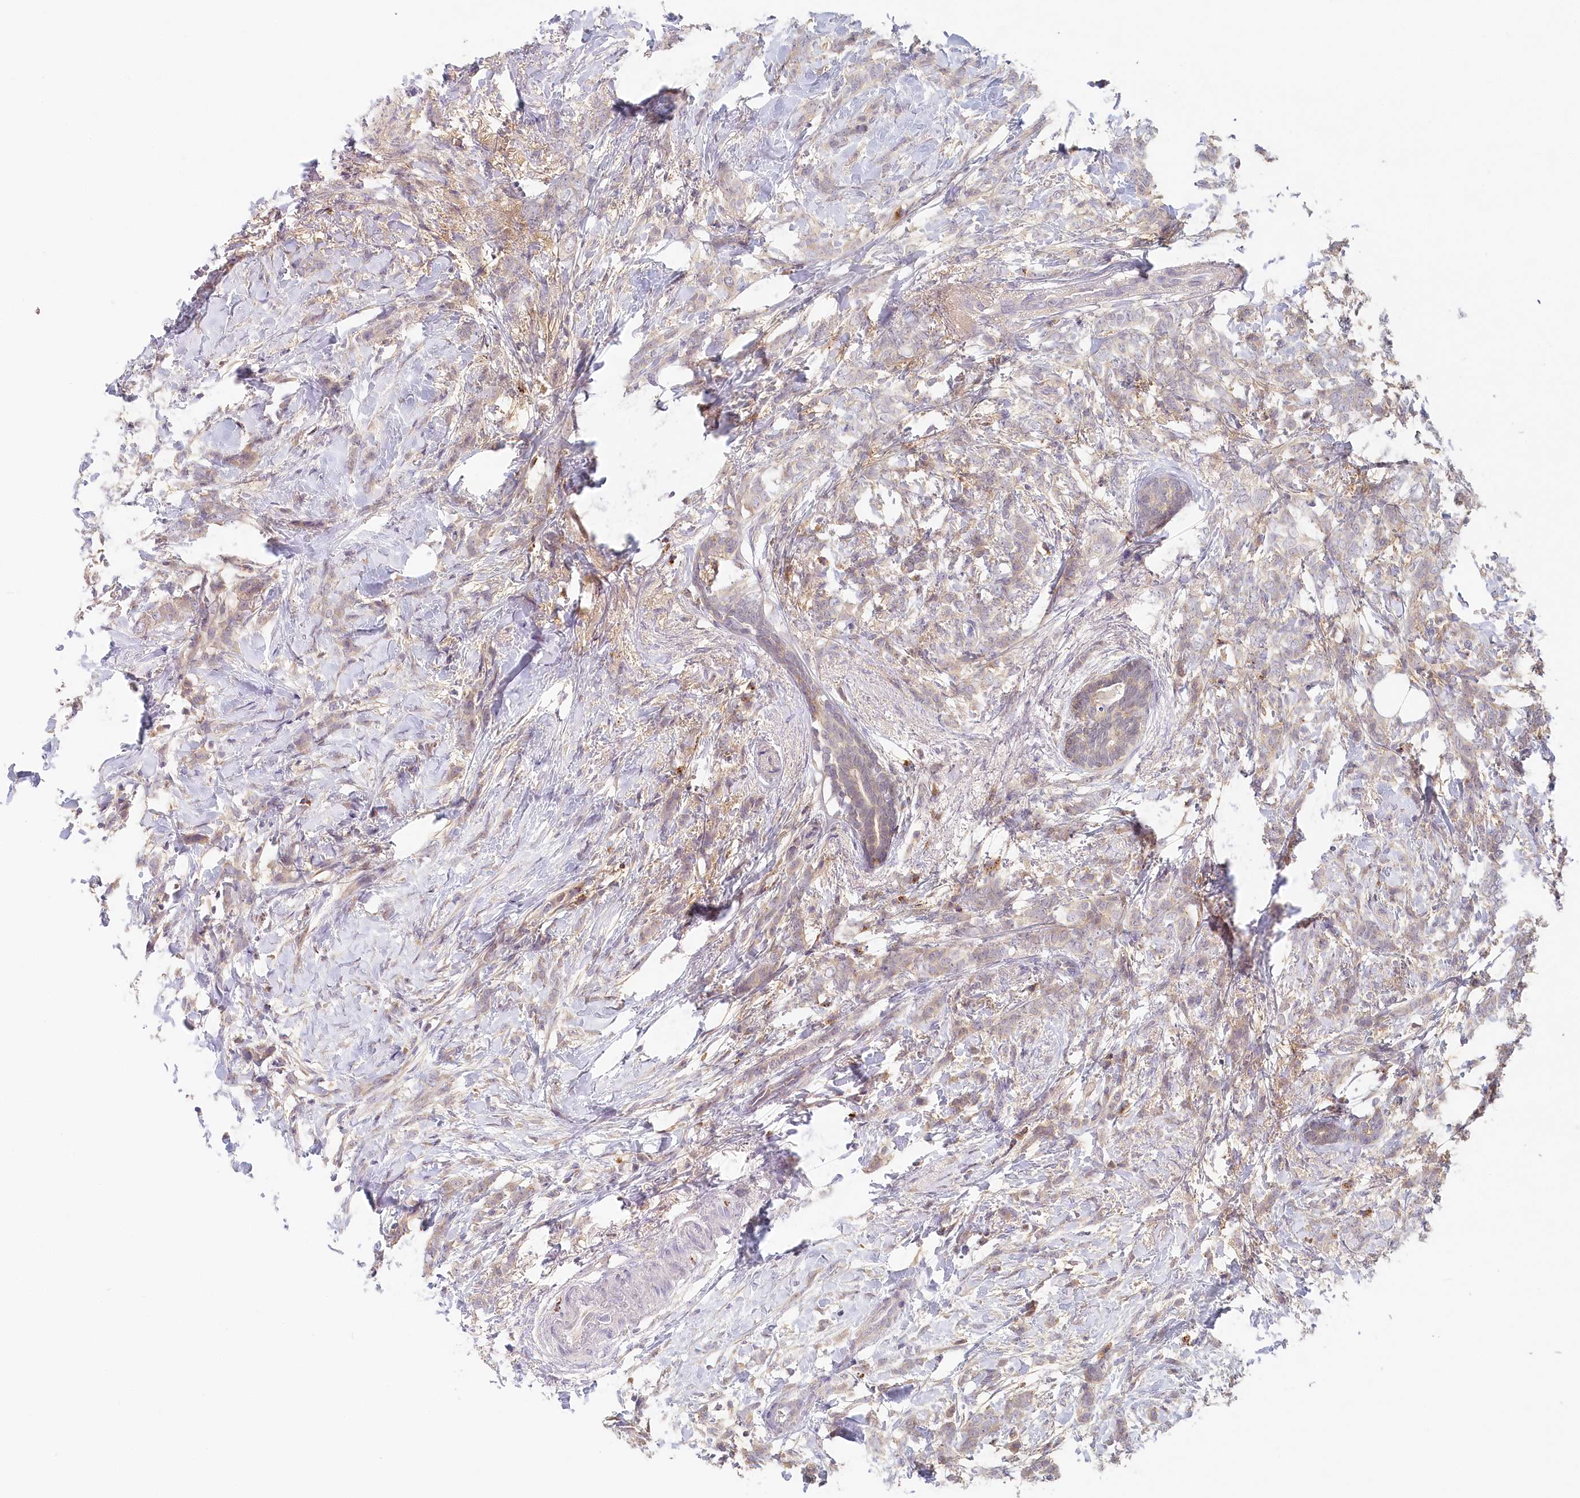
{"staining": {"intensity": "weak", "quantity": "25%-75%", "location": "cytoplasmic/membranous"}, "tissue": "breast cancer", "cell_type": "Tumor cells", "image_type": "cancer", "snomed": [{"axis": "morphology", "description": "Lobular carcinoma, in situ"}, {"axis": "morphology", "description": "Lobular carcinoma"}, {"axis": "topography", "description": "Breast"}], "caption": "Immunohistochemical staining of breast cancer displays weak cytoplasmic/membranous protein staining in about 25%-75% of tumor cells.", "gene": "VSIG1", "patient": {"sex": "female", "age": 41}}